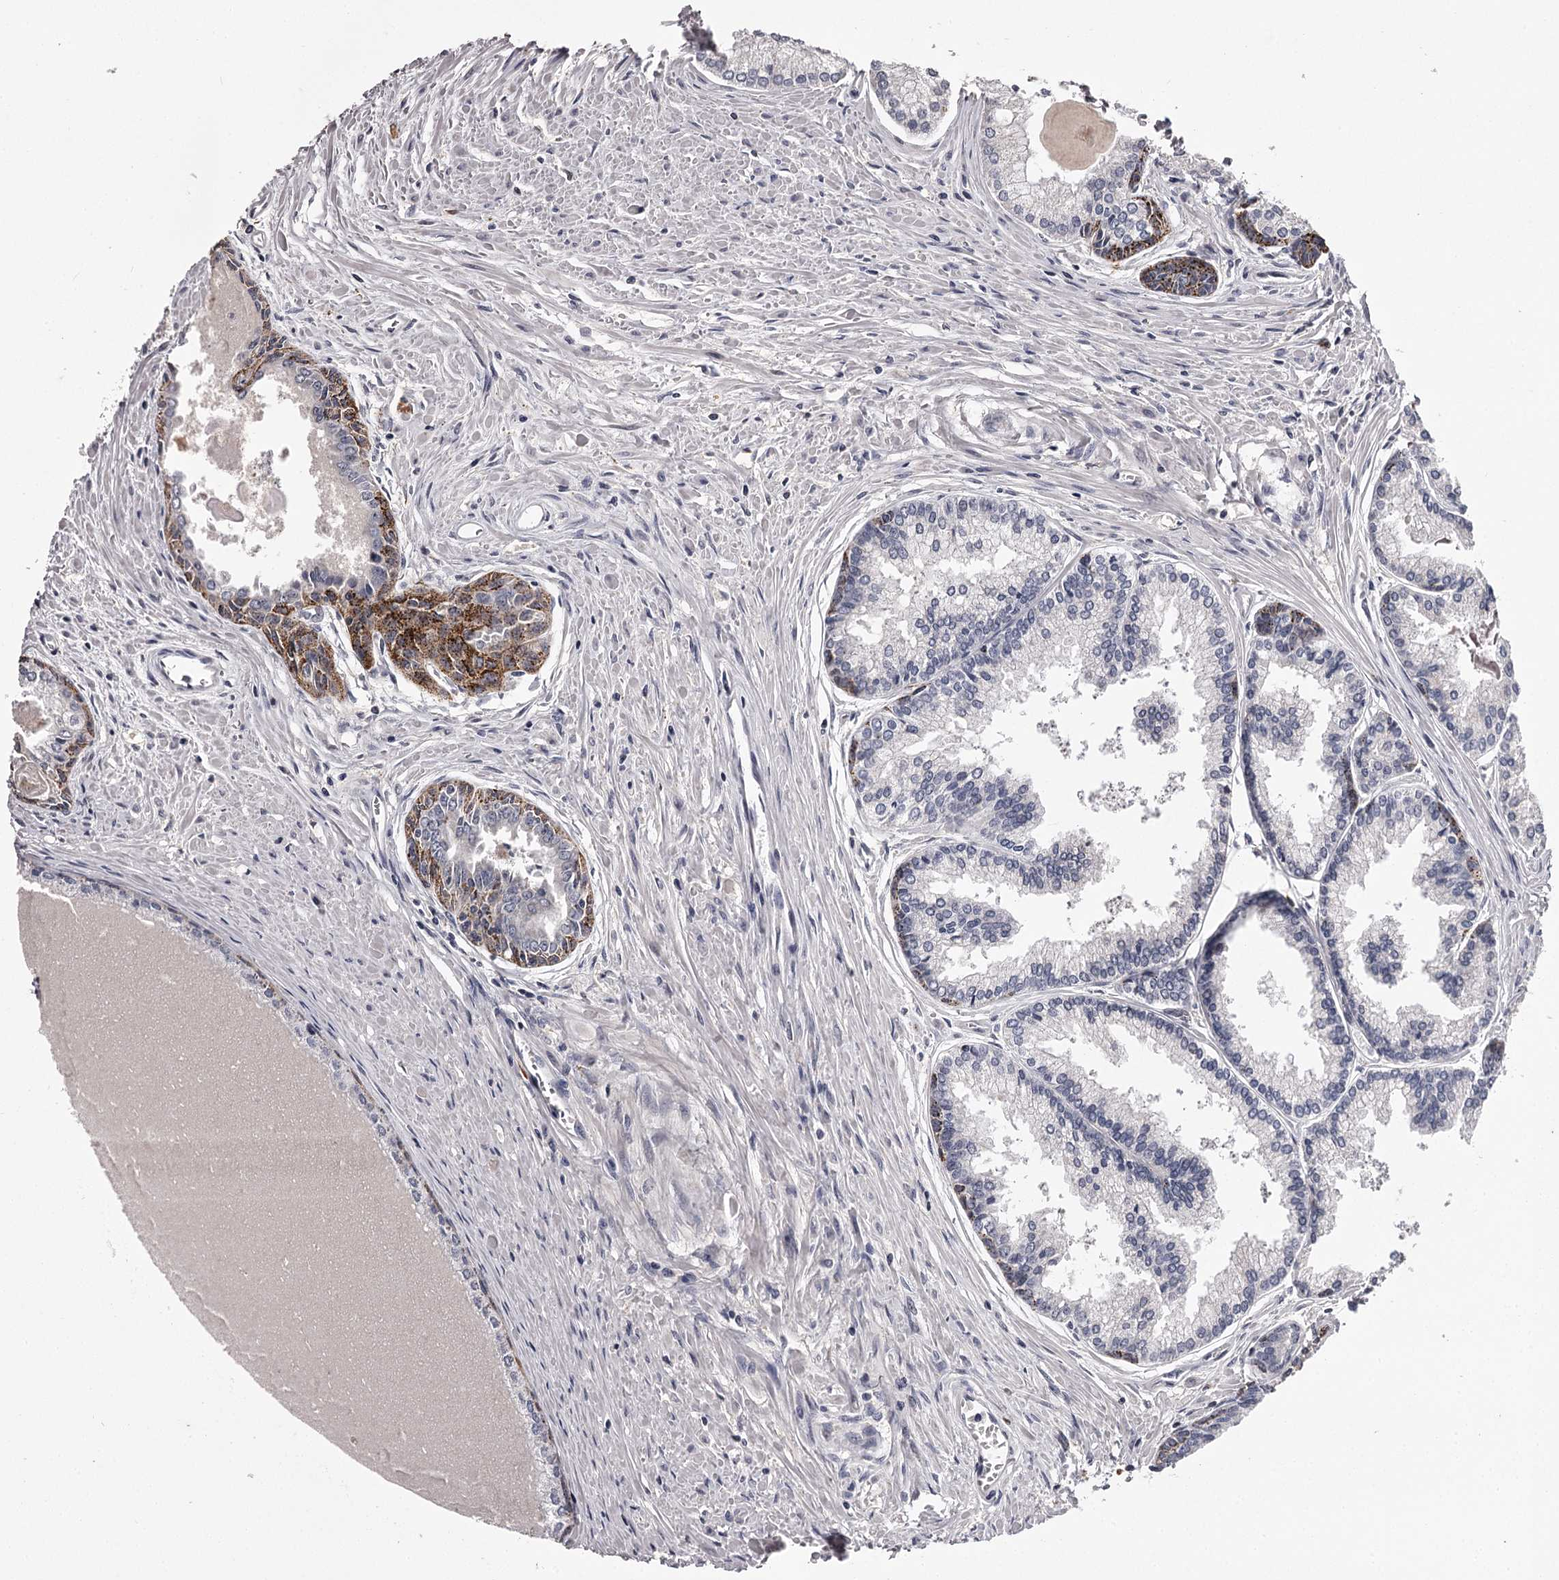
{"staining": {"intensity": "moderate", "quantity": "<25%", "location": "cytoplasmic/membranous"}, "tissue": "prostate cancer", "cell_type": "Tumor cells", "image_type": "cancer", "snomed": [{"axis": "morphology", "description": "Adenocarcinoma, High grade"}, {"axis": "topography", "description": "Prostate"}], "caption": "An IHC photomicrograph of neoplastic tissue is shown. Protein staining in brown shows moderate cytoplasmic/membranous positivity in prostate cancer (adenocarcinoma (high-grade)) within tumor cells. Nuclei are stained in blue.", "gene": "SLC32A1", "patient": {"sex": "male", "age": 68}}